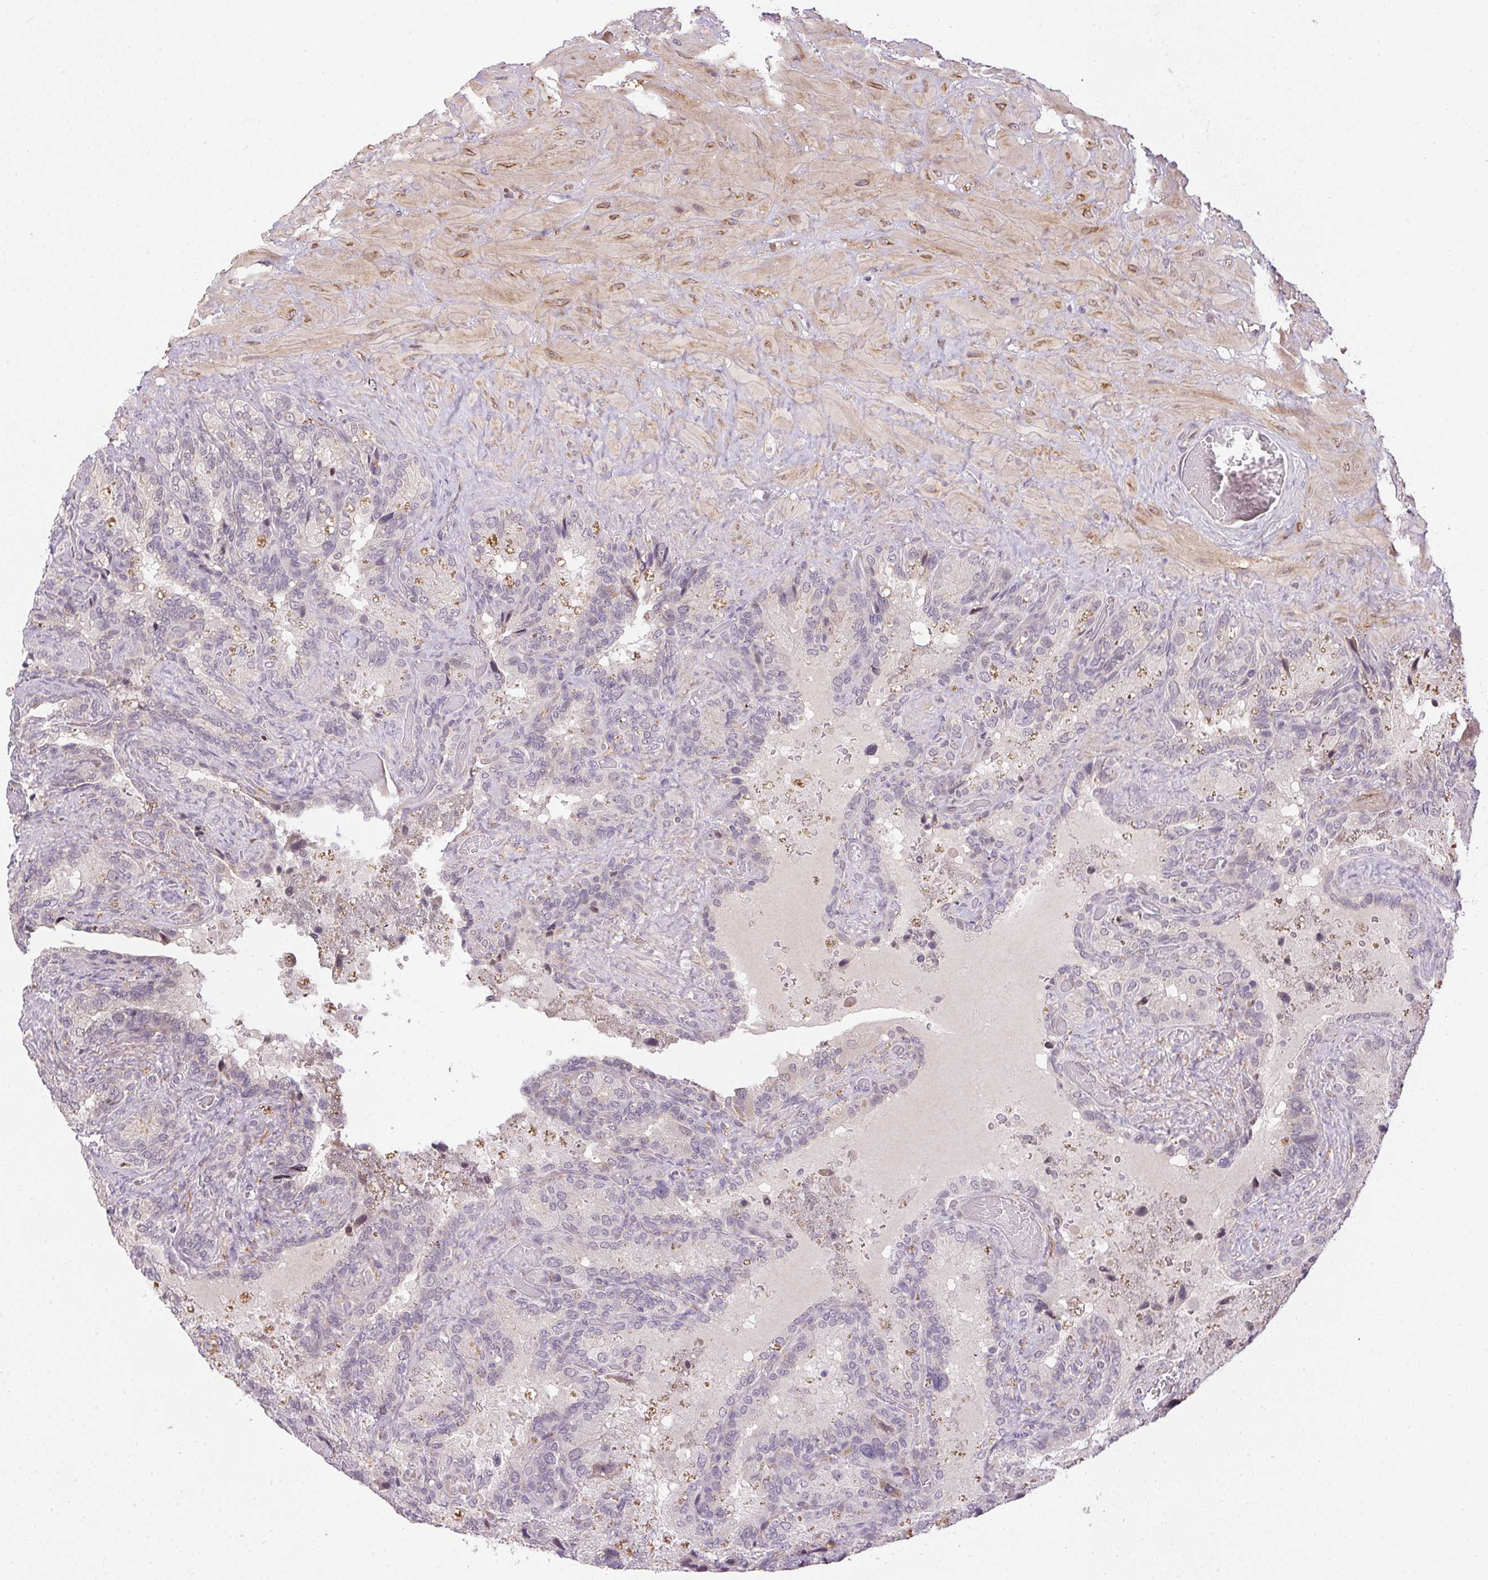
{"staining": {"intensity": "weak", "quantity": "<25%", "location": "cytoplasmic/membranous"}, "tissue": "seminal vesicle", "cell_type": "Glandular cells", "image_type": "normal", "snomed": [{"axis": "morphology", "description": "Normal tissue, NOS"}, {"axis": "topography", "description": "Seminal veicle"}], "caption": "Human seminal vesicle stained for a protein using IHC reveals no staining in glandular cells.", "gene": "CFAP92", "patient": {"sex": "male", "age": 60}}